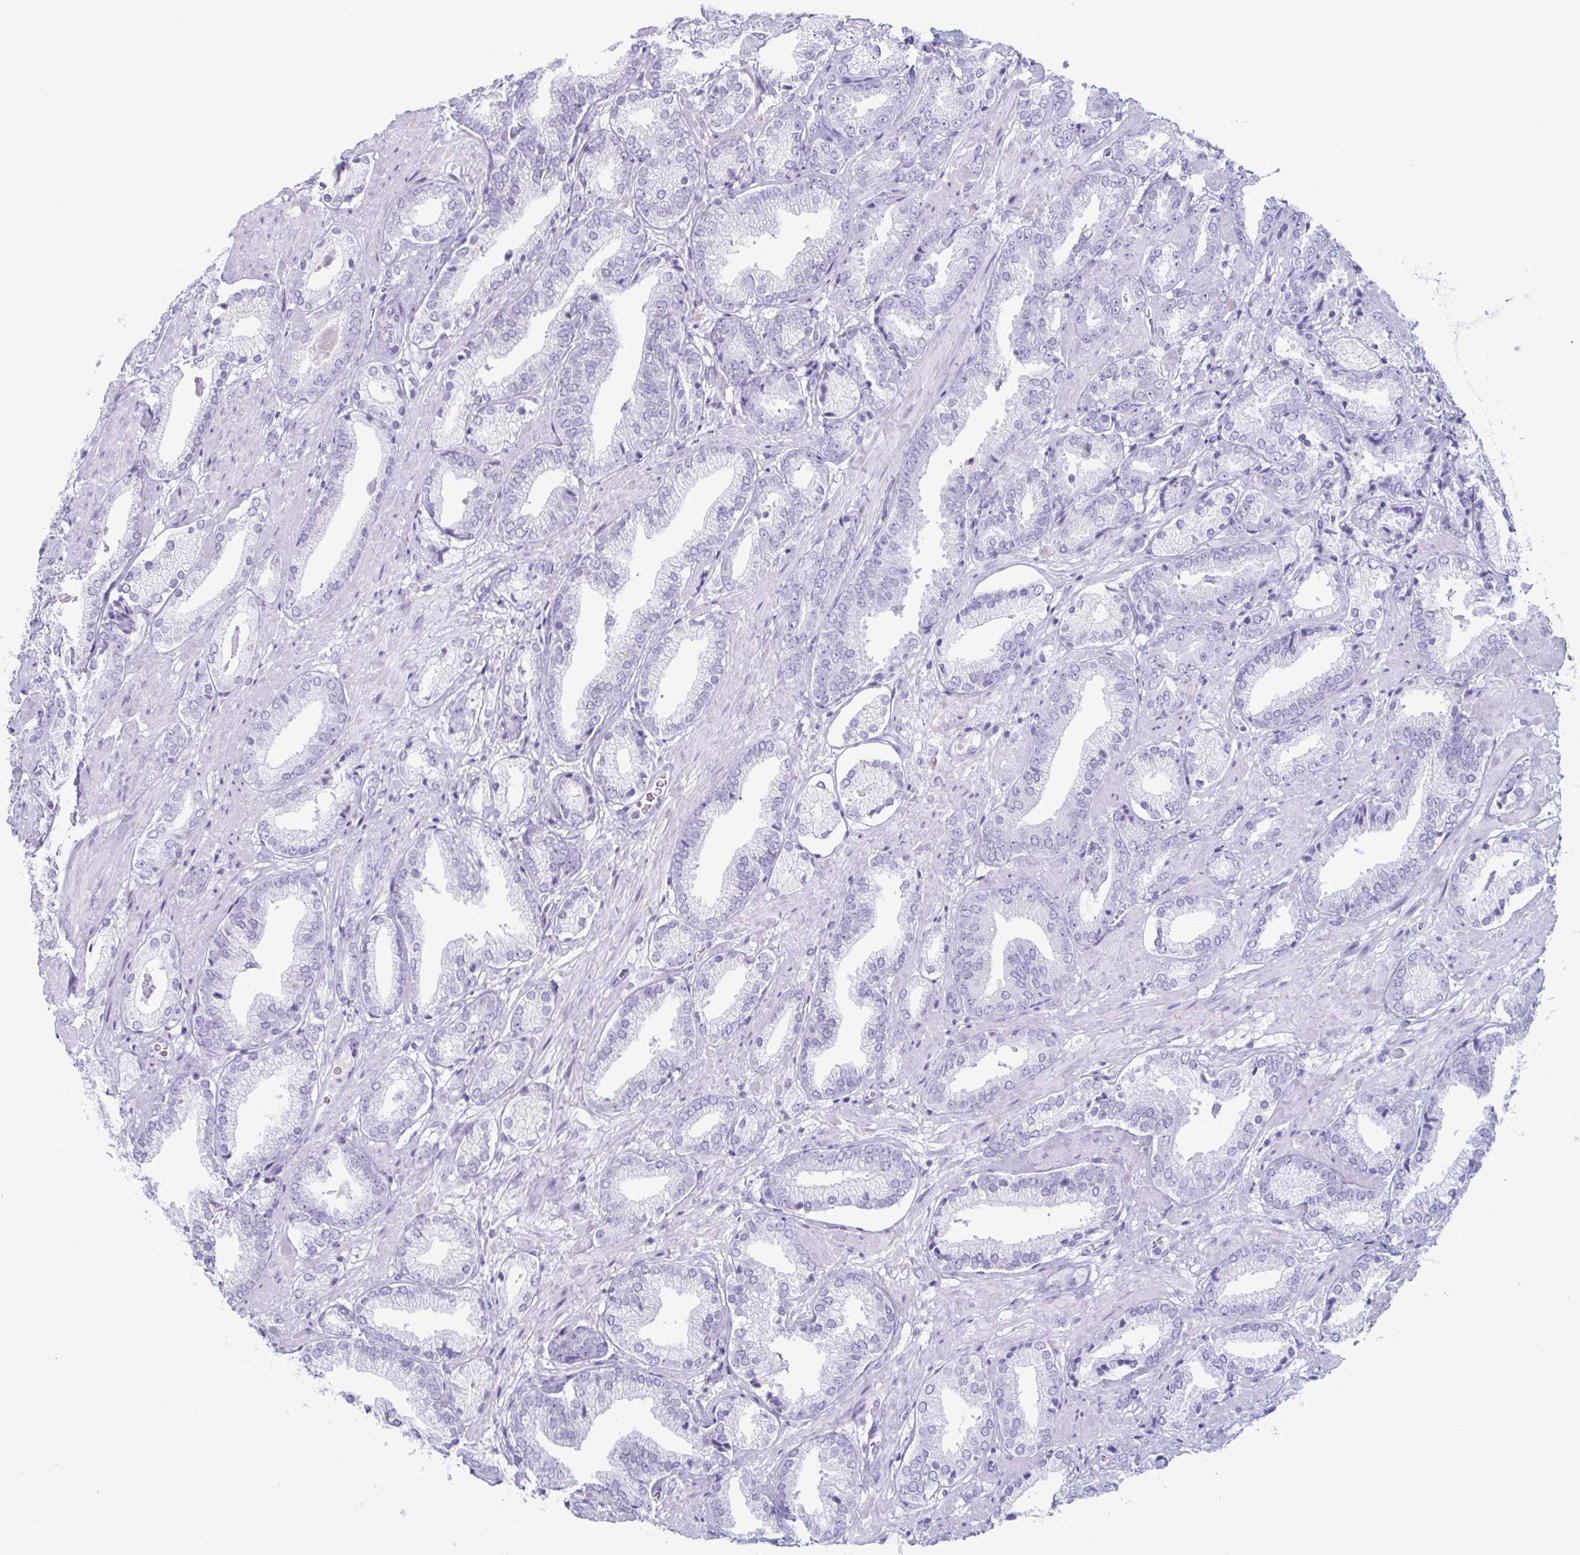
{"staining": {"intensity": "negative", "quantity": "none", "location": "none"}, "tissue": "prostate cancer", "cell_type": "Tumor cells", "image_type": "cancer", "snomed": [{"axis": "morphology", "description": "Adenocarcinoma, High grade"}, {"axis": "topography", "description": "Prostate"}], "caption": "Tumor cells show no significant protein staining in adenocarcinoma (high-grade) (prostate).", "gene": "ENKUR", "patient": {"sex": "male", "age": 56}}